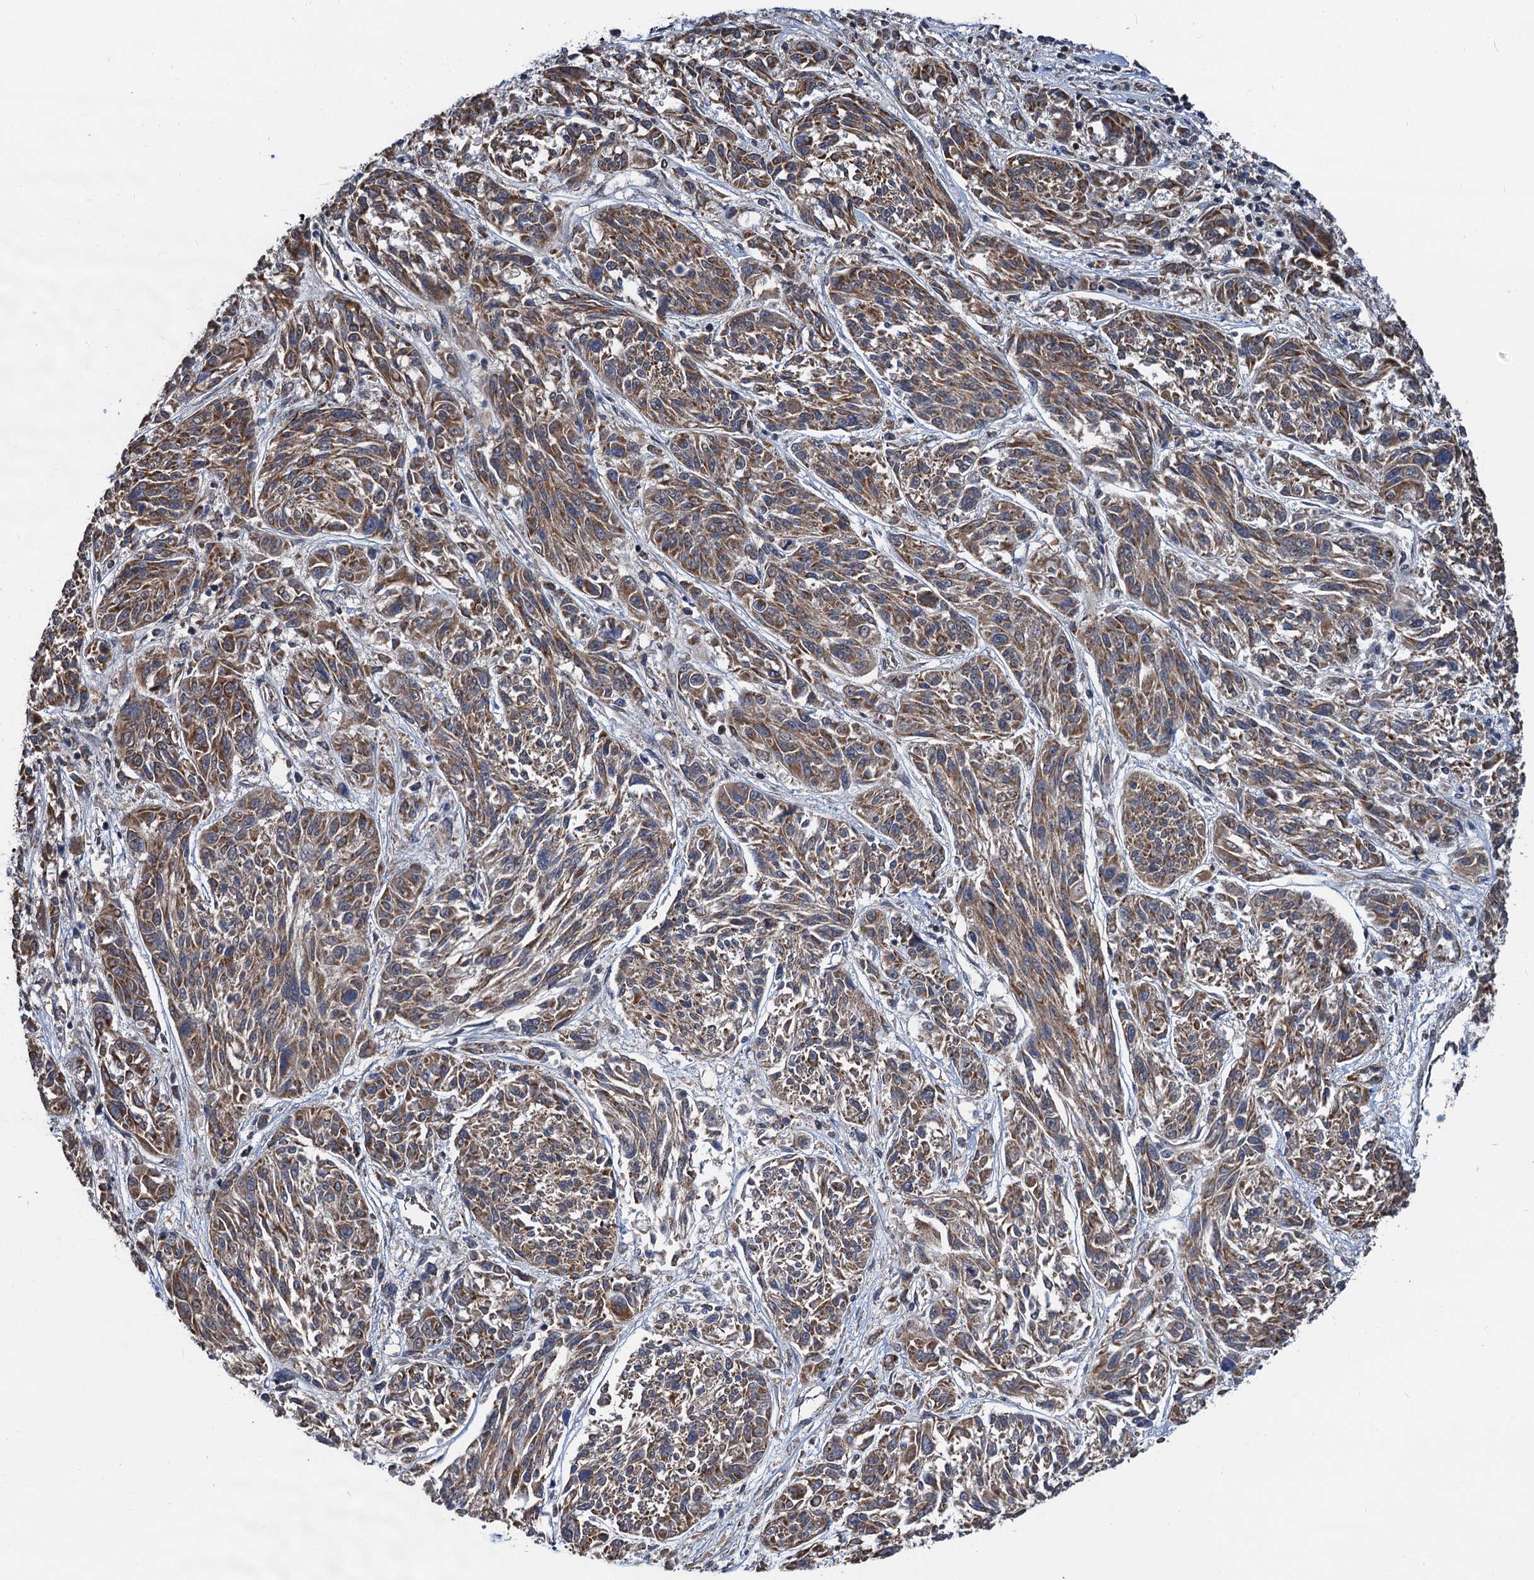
{"staining": {"intensity": "moderate", "quantity": ">75%", "location": "cytoplasmic/membranous"}, "tissue": "melanoma", "cell_type": "Tumor cells", "image_type": "cancer", "snomed": [{"axis": "morphology", "description": "Malignant melanoma, NOS"}, {"axis": "topography", "description": "Skin"}], "caption": "The histopathology image displays a brown stain indicating the presence of a protein in the cytoplasmic/membranous of tumor cells in malignant melanoma.", "gene": "CMPK2", "patient": {"sex": "male", "age": 53}}